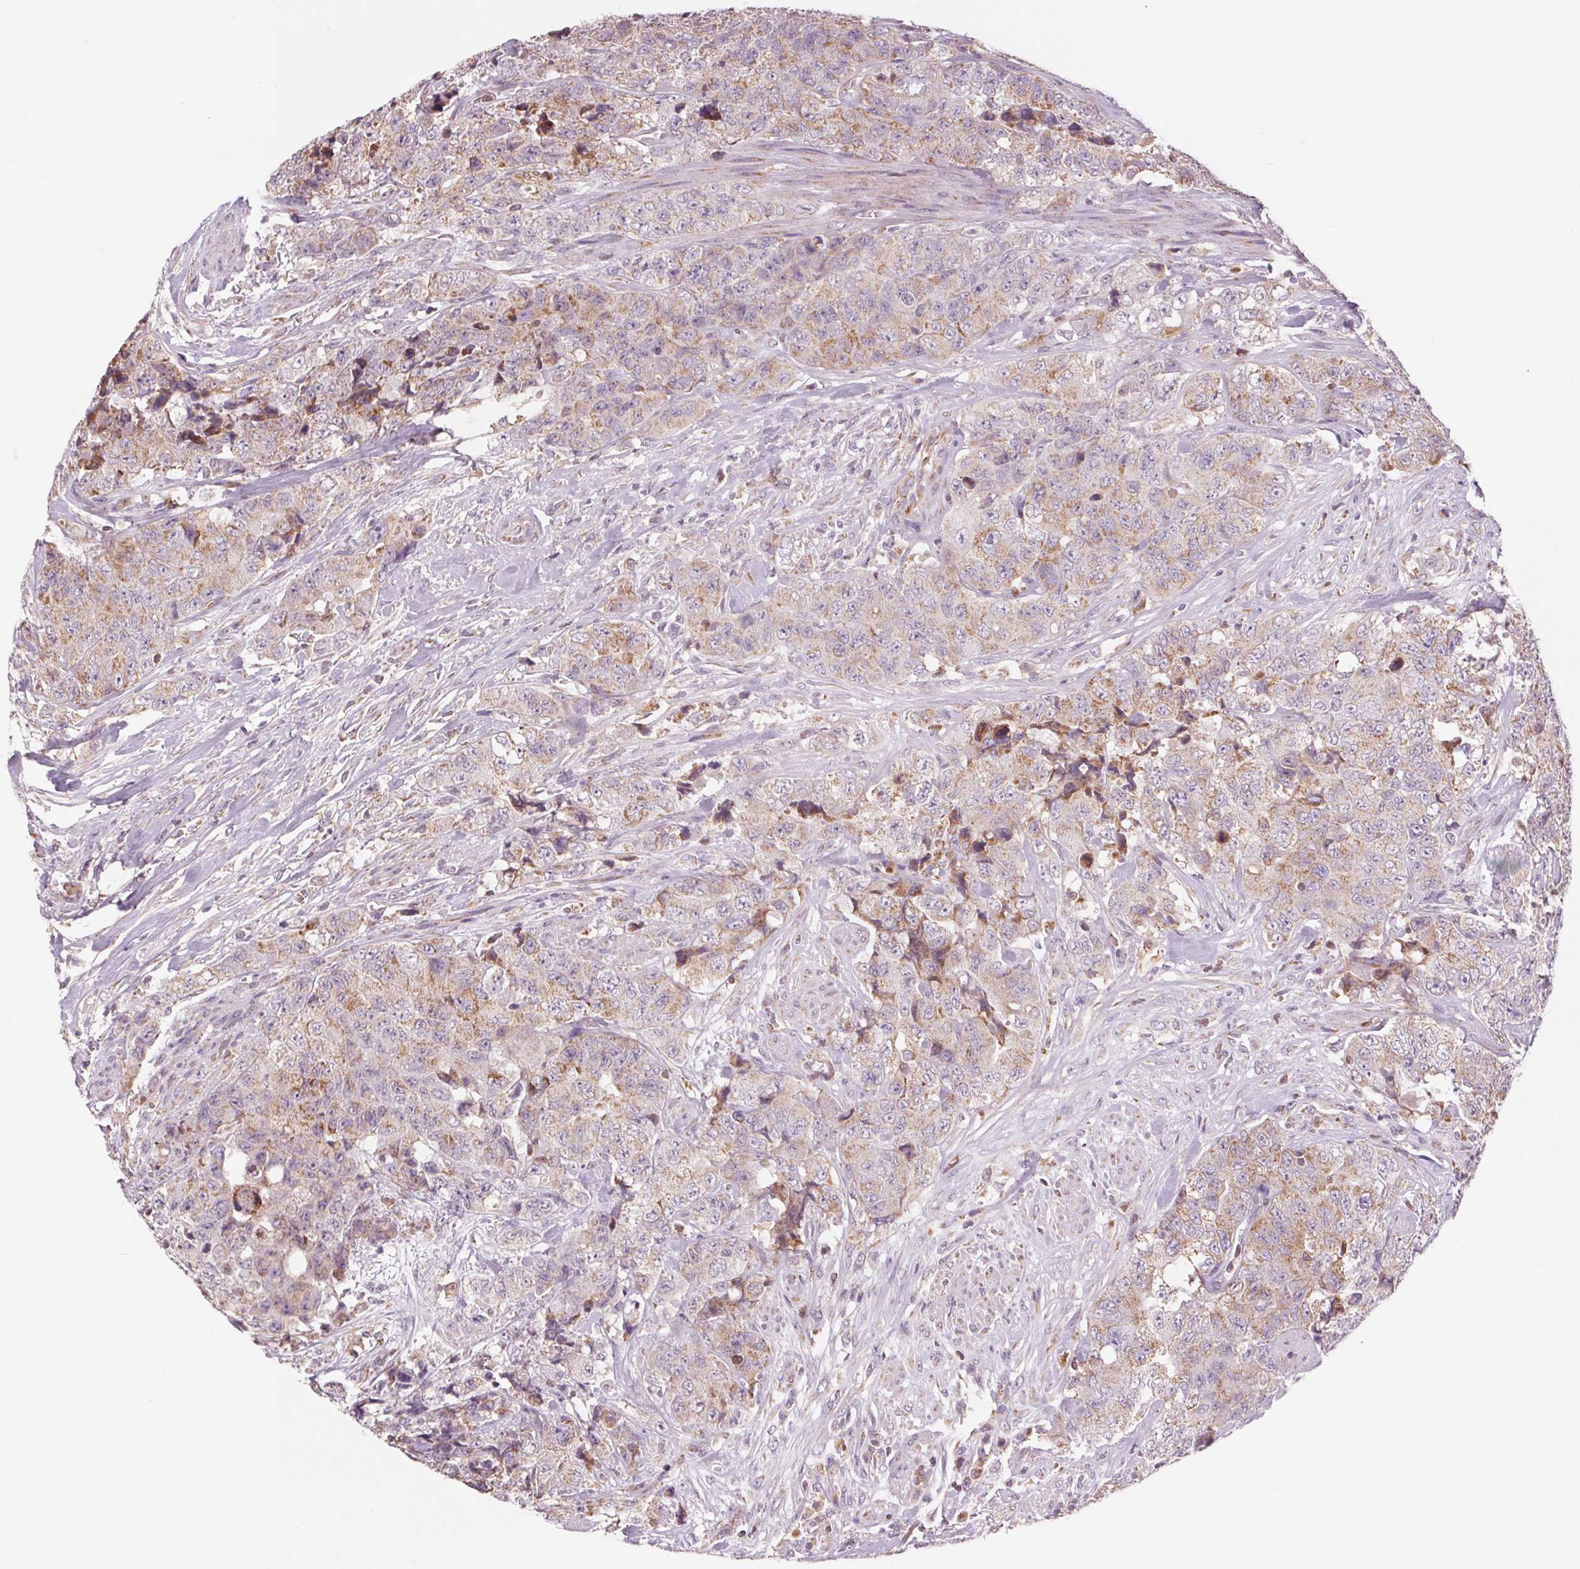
{"staining": {"intensity": "weak", "quantity": "25%-75%", "location": "cytoplasmic/membranous"}, "tissue": "urothelial cancer", "cell_type": "Tumor cells", "image_type": "cancer", "snomed": [{"axis": "morphology", "description": "Urothelial carcinoma, High grade"}, {"axis": "topography", "description": "Urinary bladder"}], "caption": "An image of human urothelial cancer stained for a protein displays weak cytoplasmic/membranous brown staining in tumor cells.", "gene": "COX6A1", "patient": {"sex": "female", "age": 78}}